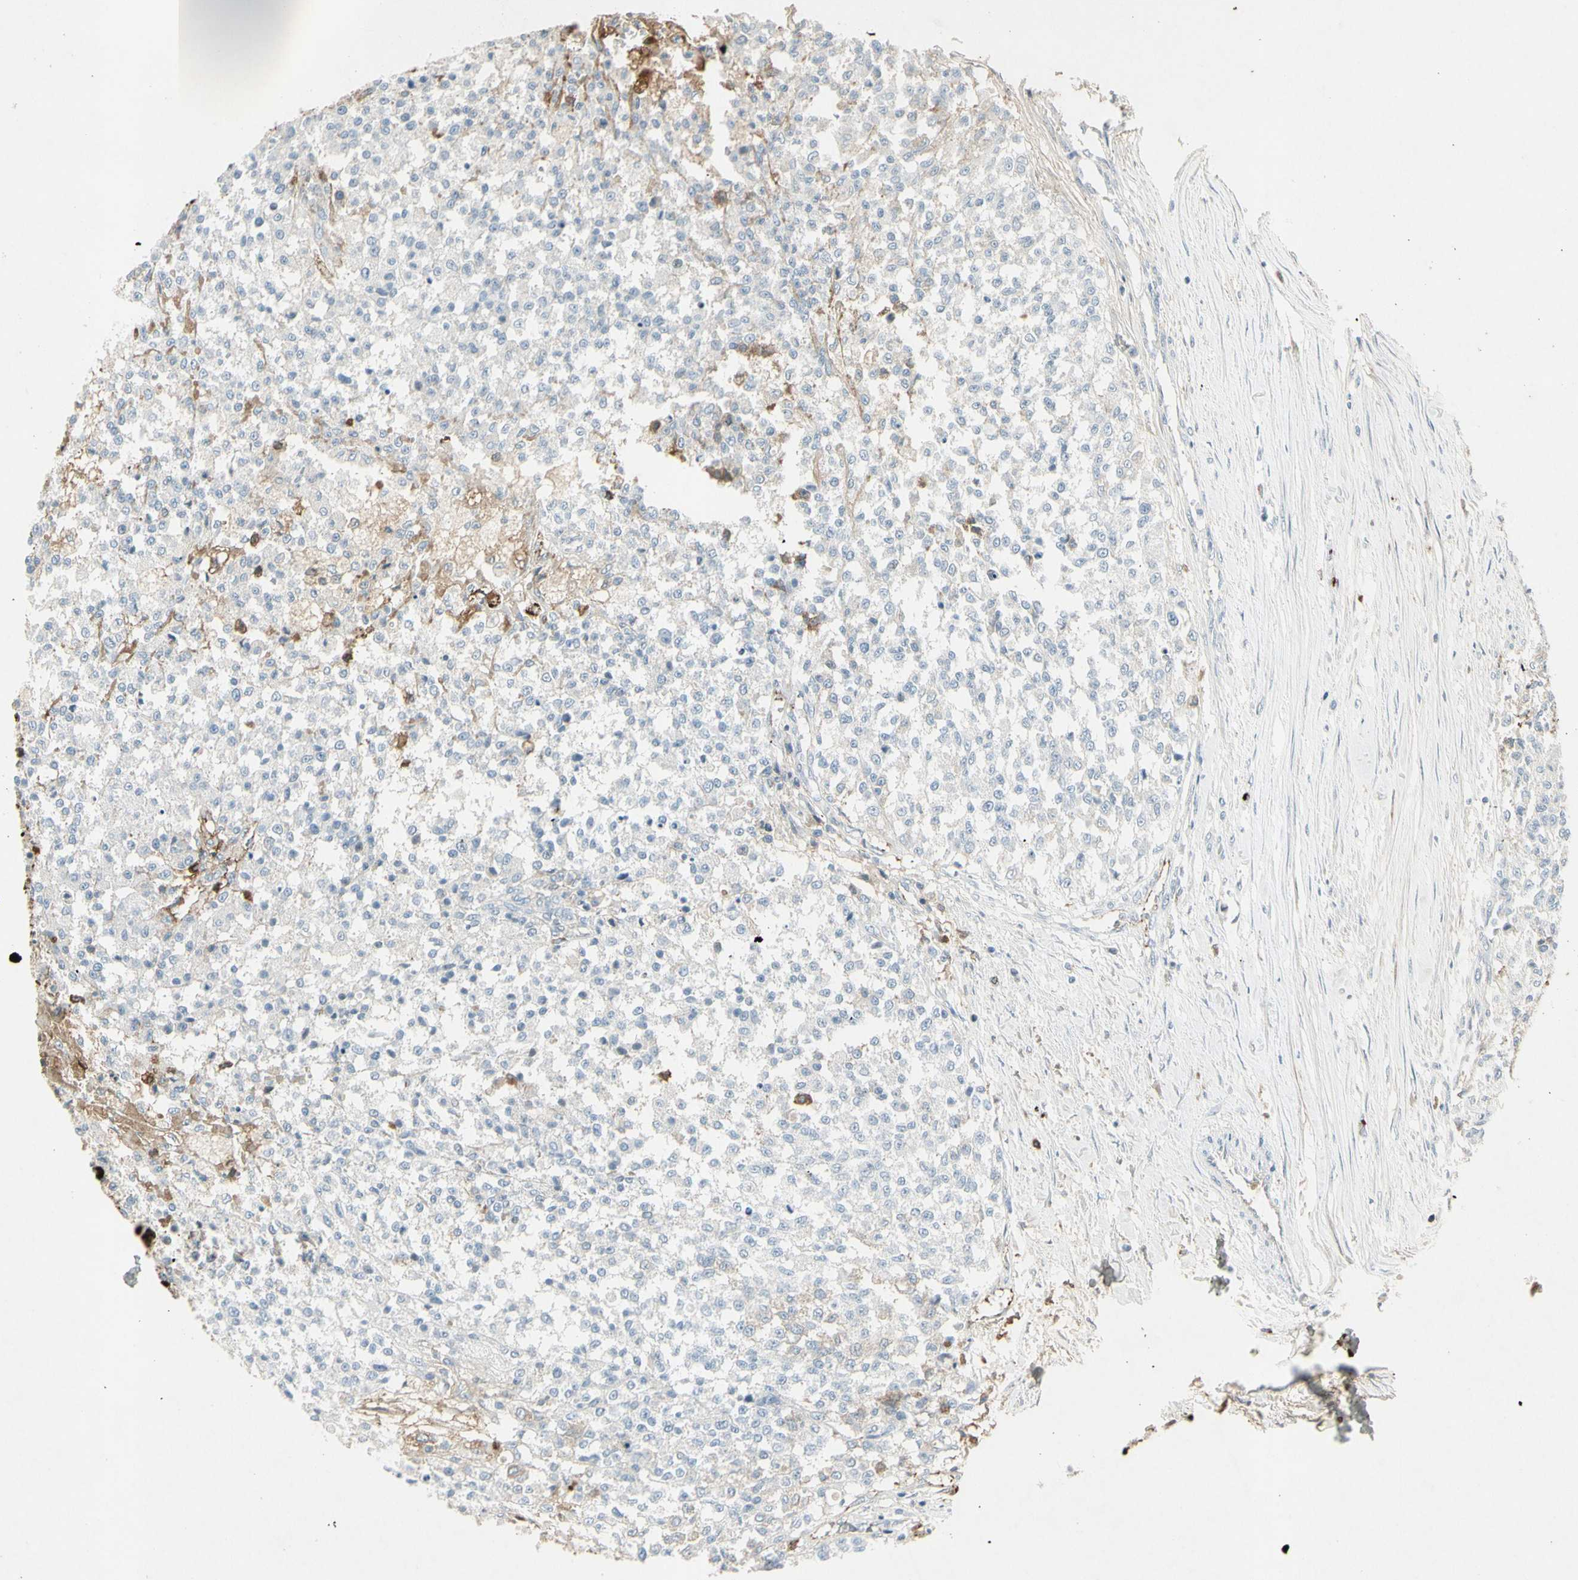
{"staining": {"intensity": "negative", "quantity": "none", "location": "none"}, "tissue": "testis cancer", "cell_type": "Tumor cells", "image_type": "cancer", "snomed": [{"axis": "morphology", "description": "Seminoma, NOS"}, {"axis": "topography", "description": "Testis"}], "caption": "Tumor cells are negative for brown protein staining in testis seminoma.", "gene": "IGHM", "patient": {"sex": "male", "age": 59}}